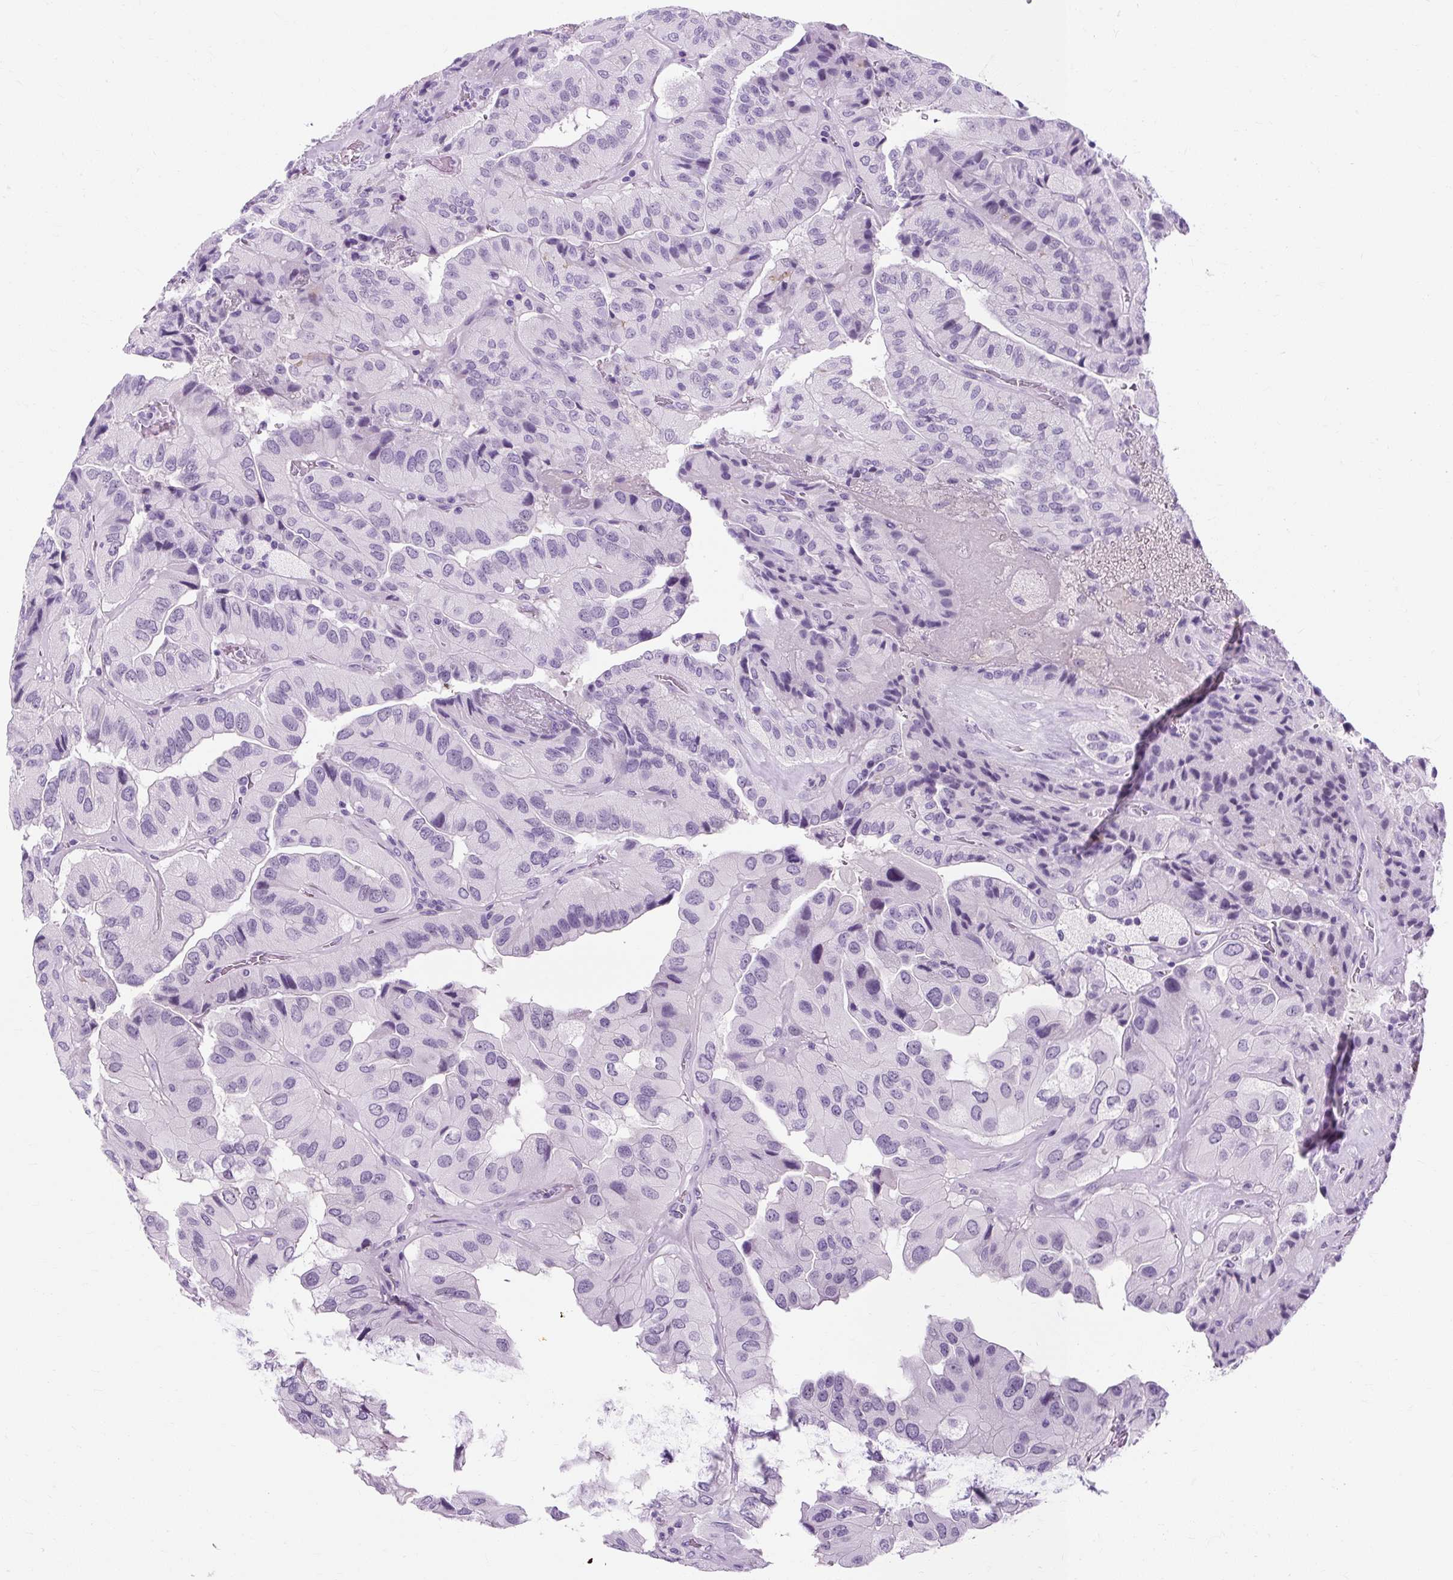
{"staining": {"intensity": "negative", "quantity": "none", "location": "none"}, "tissue": "thyroid cancer", "cell_type": "Tumor cells", "image_type": "cancer", "snomed": [{"axis": "morphology", "description": "Normal tissue, NOS"}, {"axis": "morphology", "description": "Papillary adenocarcinoma, NOS"}, {"axis": "topography", "description": "Thyroid gland"}], "caption": "Micrograph shows no significant protein expression in tumor cells of thyroid cancer.", "gene": "RYBP", "patient": {"sex": "female", "age": 59}}